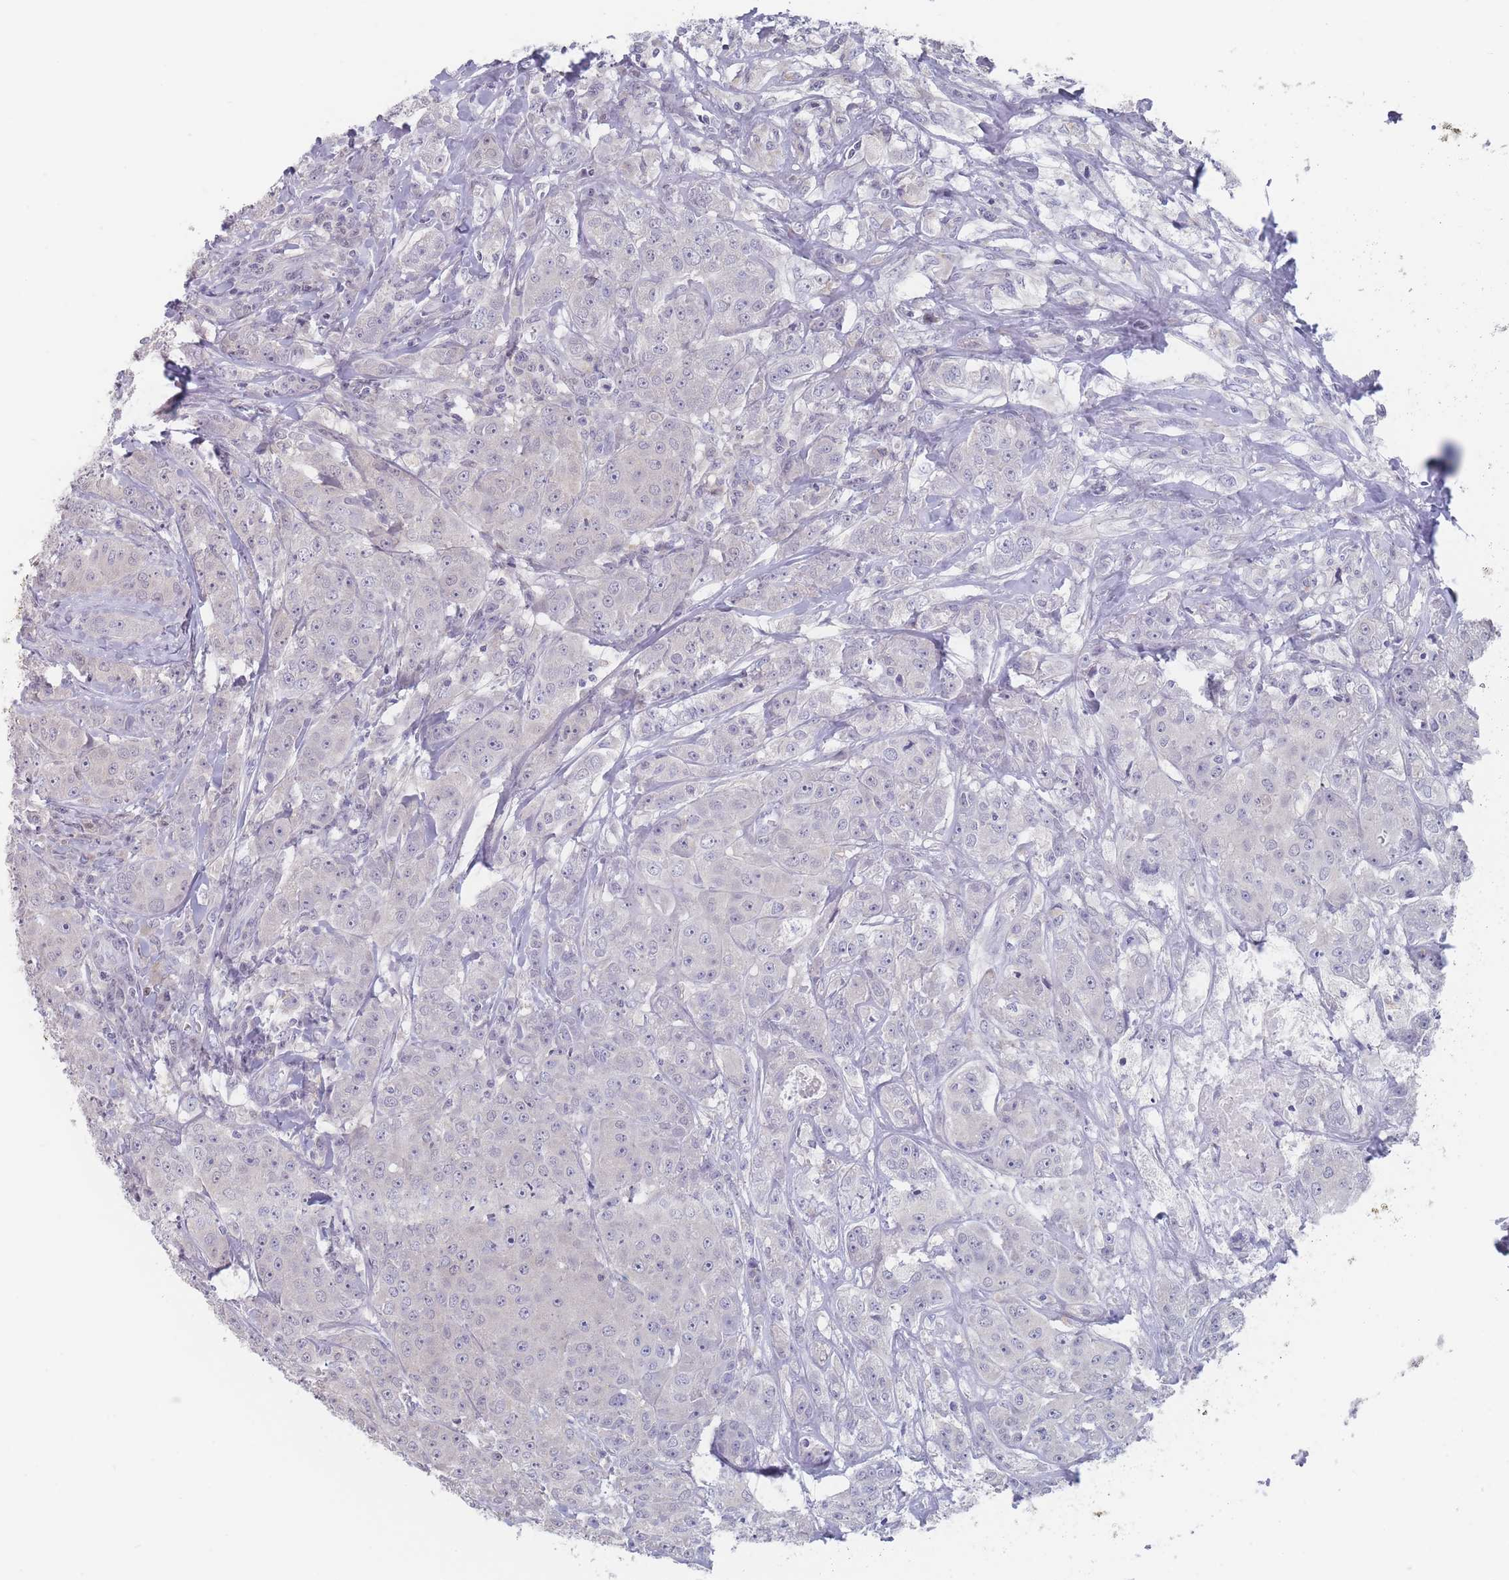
{"staining": {"intensity": "negative", "quantity": "none", "location": "none"}, "tissue": "breast cancer", "cell_type": "Tumor cells", "image_type": "cancer", "snomed": [{"axis": "morphology", "description": "Duct carcinoma"}, {"axis": "topography", "description": "Breast"}], "caption": "There is no significant expression in tumor cells of breast cancer (invasive ductal carcinoma). (DAB immunohistochemistry (IHC), high magnification).", "gene": "CYP51A1", "patient": {"sex": "female", "age": 43}}